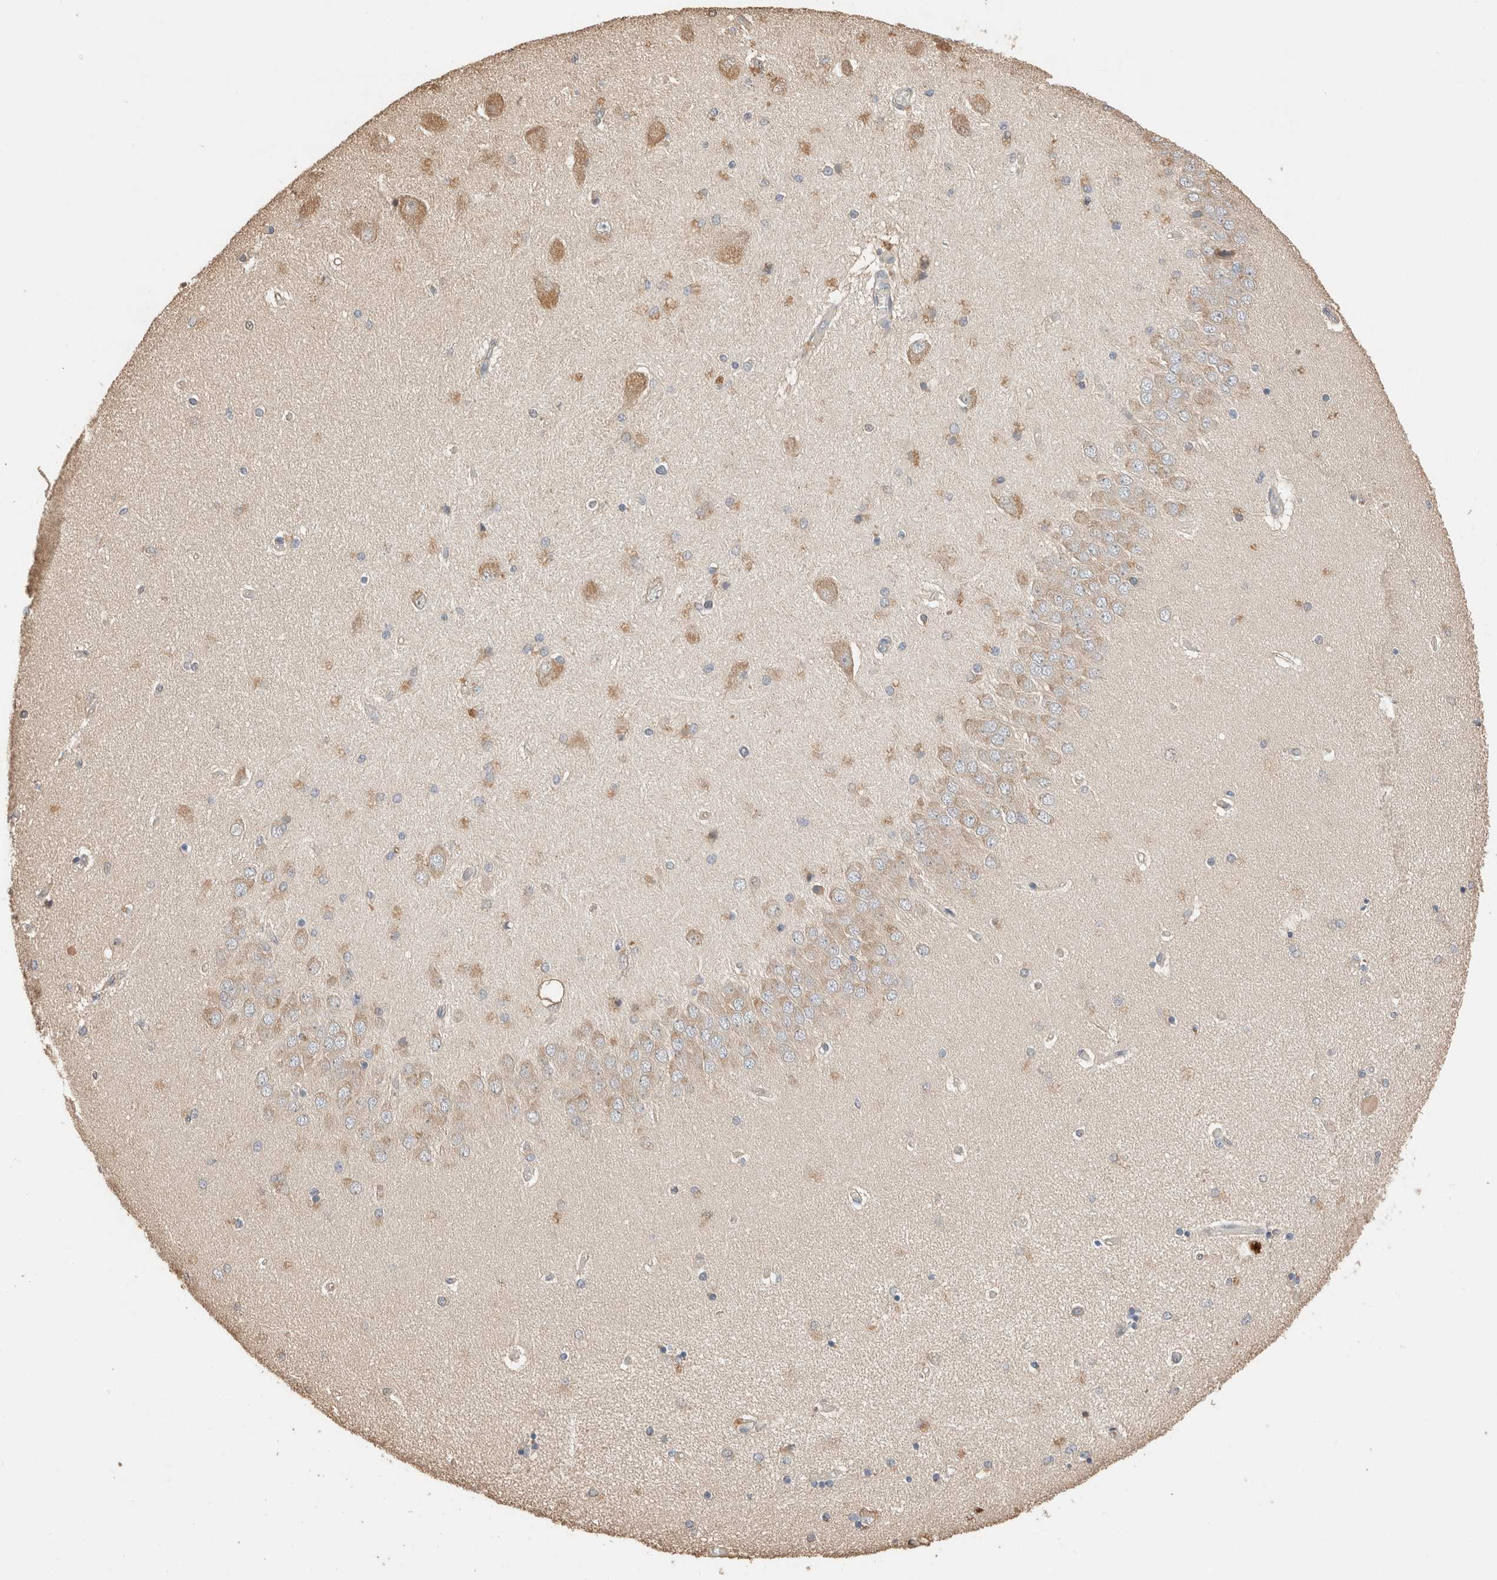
{"staining": {"intensity": "moderate", "quantity": "25%-75%", "location": "cytoplasmic/membranous"}, "tissue": "hippocampus", "cell_type": "Glial cells", "image_type": "normal", "snomed": [{"axis": "morphology", "description": "Normal tissue, NOS"}, {"axis": "topography", "description": "Hippocampus"}], "caption": "This image demonstrates immunohistochemistry (IHC) staining of unremarkable human hippocampus, with medium moderate cytoplasmic/membranous staining in about 25%-75% of glial cells.", "gene": "TUBD1", "patient": {"sex": "female", "age": 54}}